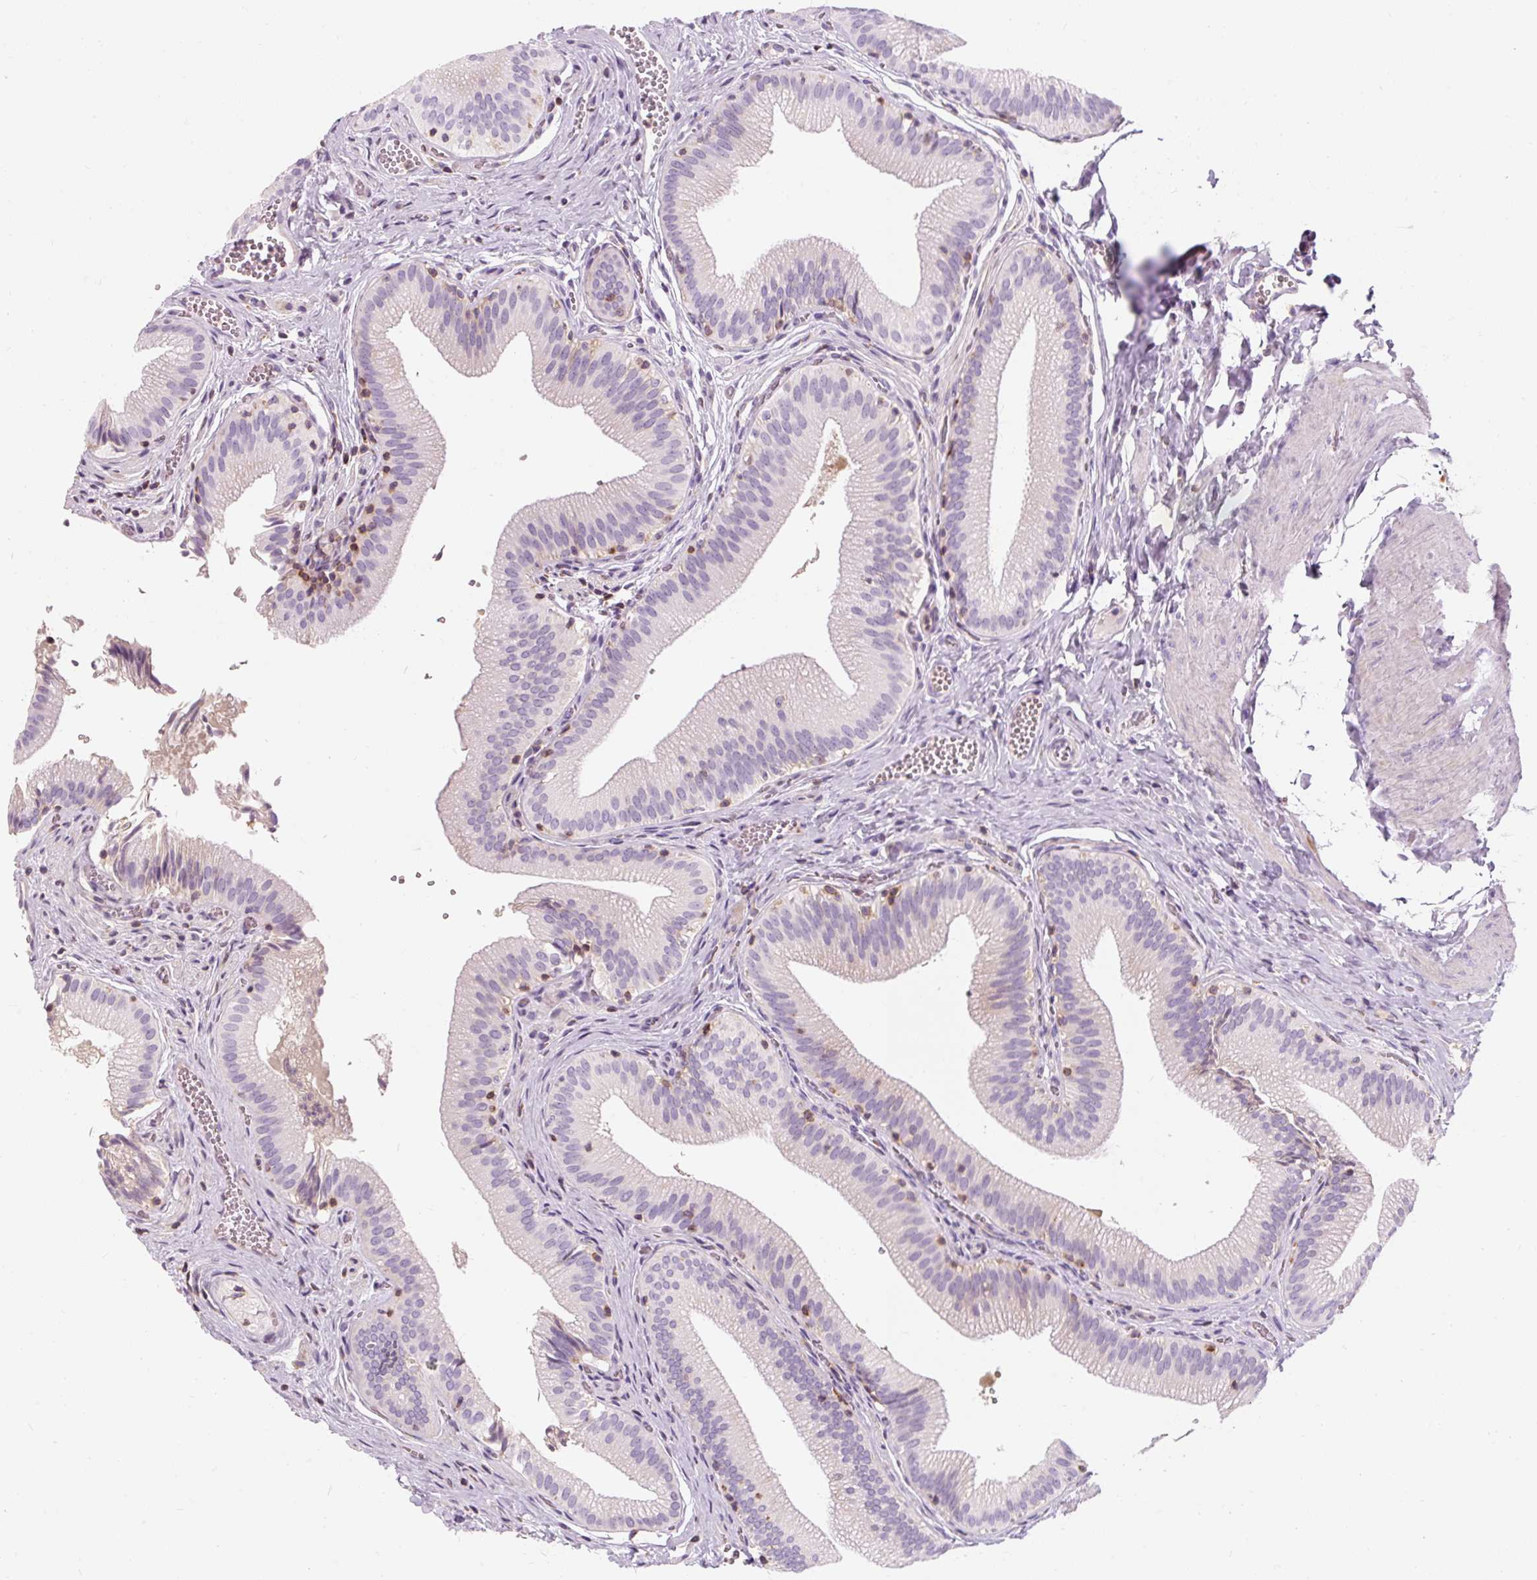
{"staining": {"intensity": "weak", "quantity": "<25%", "location": "cytoplasmic/membranous"}, "tissue": "gallbladder", "cell_type": "Glandular cells", "image_type": "normal", "snomed": [{"axis": "morphology", "description": "Normal tissue, NOS"}, {"axis": "topography", "description": "Gallbladder"}, {"axis": "topography", "description": "Peripheral nerve tissue"}], "caption": "A photomicrograph of gallbladder stained for a protein shows no brown staining in glandular cells. Brightfield microscopy of IHC stained with DAB (3,3'-diaminobenzidine) (brown) and hematoxylin (blue), captured at high magnification.", "gene": "TIGD2", "patient": {"sex": "male", "age": 17}}